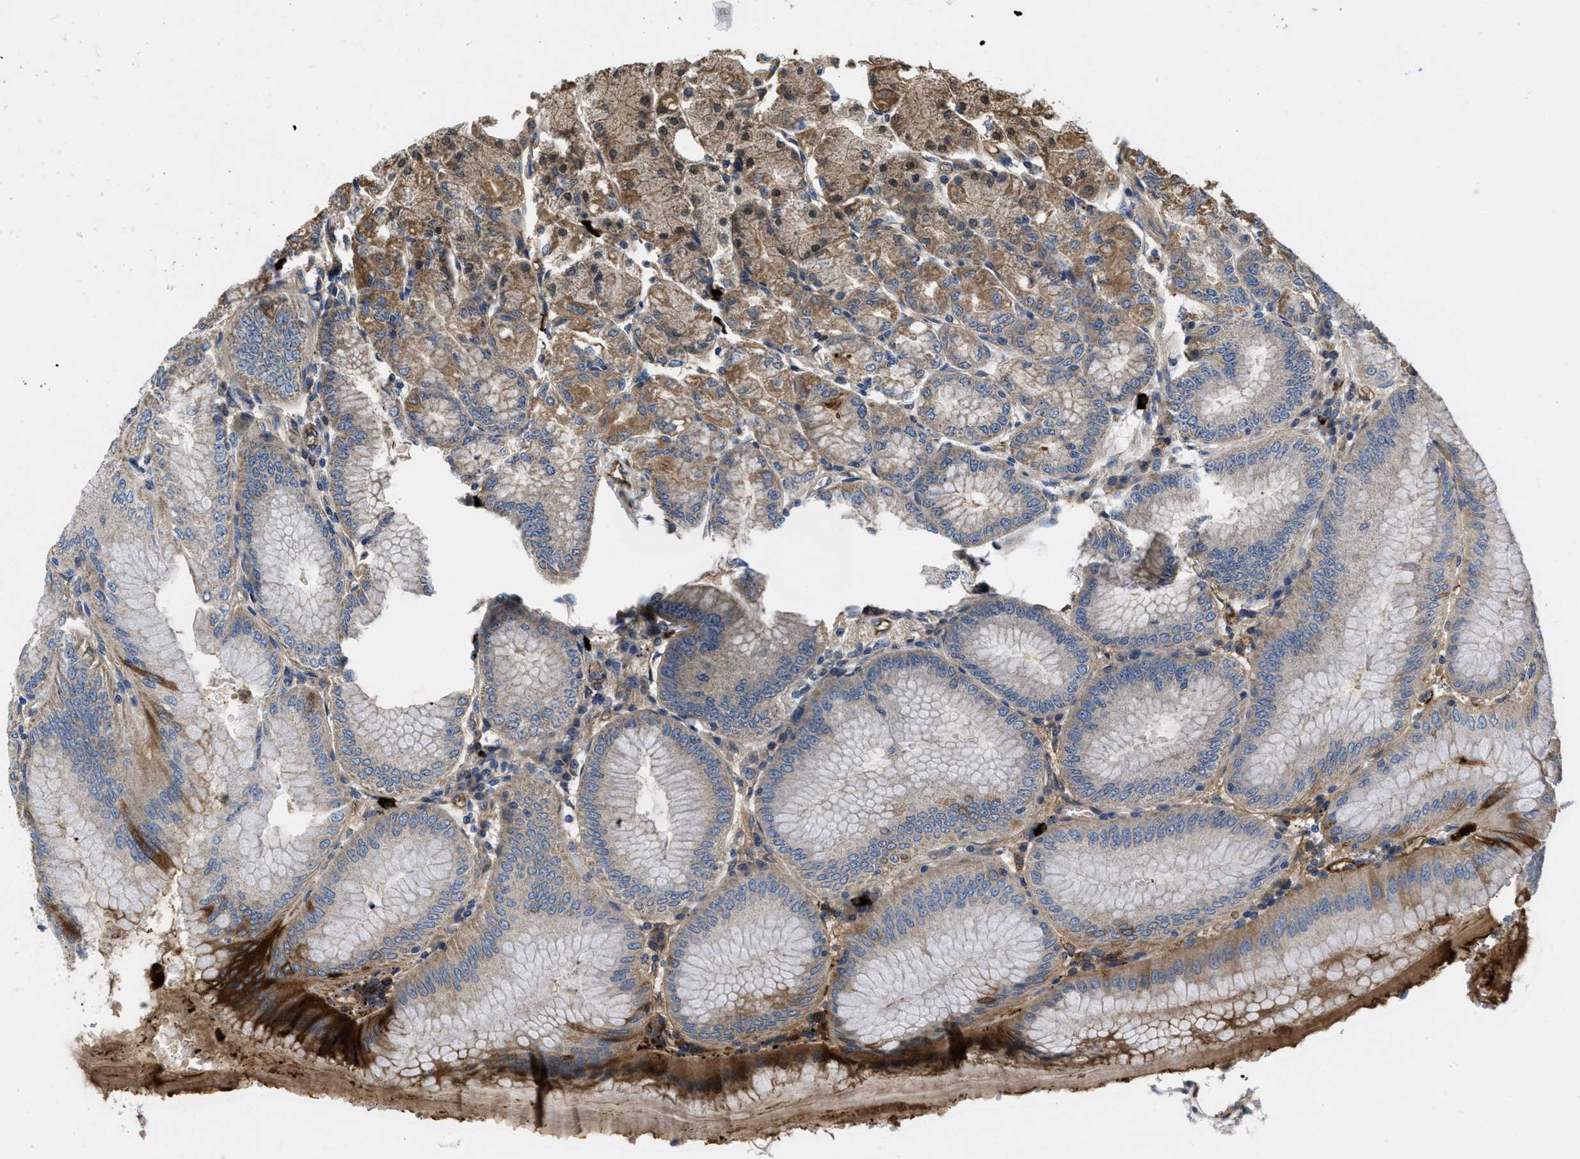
{"staining": {"intensity": "strong", "quantity": "25%-75%", "location": "cytoplasmic/membranous,nuclear"}, "tissue": "stomach", "cell_type": "Glandular cells", "image_type": "normal", "snomed": [{"axis": "morphology", "description": "Normal tissue, NOS"}, {"axis": "topography", "description": "Stomach, lower"}], "caption": "Strong cytoplasmic/membranous,nuclear expression is appreciated in about 25%-75% of glandular cells in unremarkable stomach. Using DAB (3,3'-diaminobenzidine) (brown) and hematoxylin (blue) stains, captured at high magnification using brightfield microscopy.", "gene": "GALK1", "patient": {"sex": "male", "age": 71}}